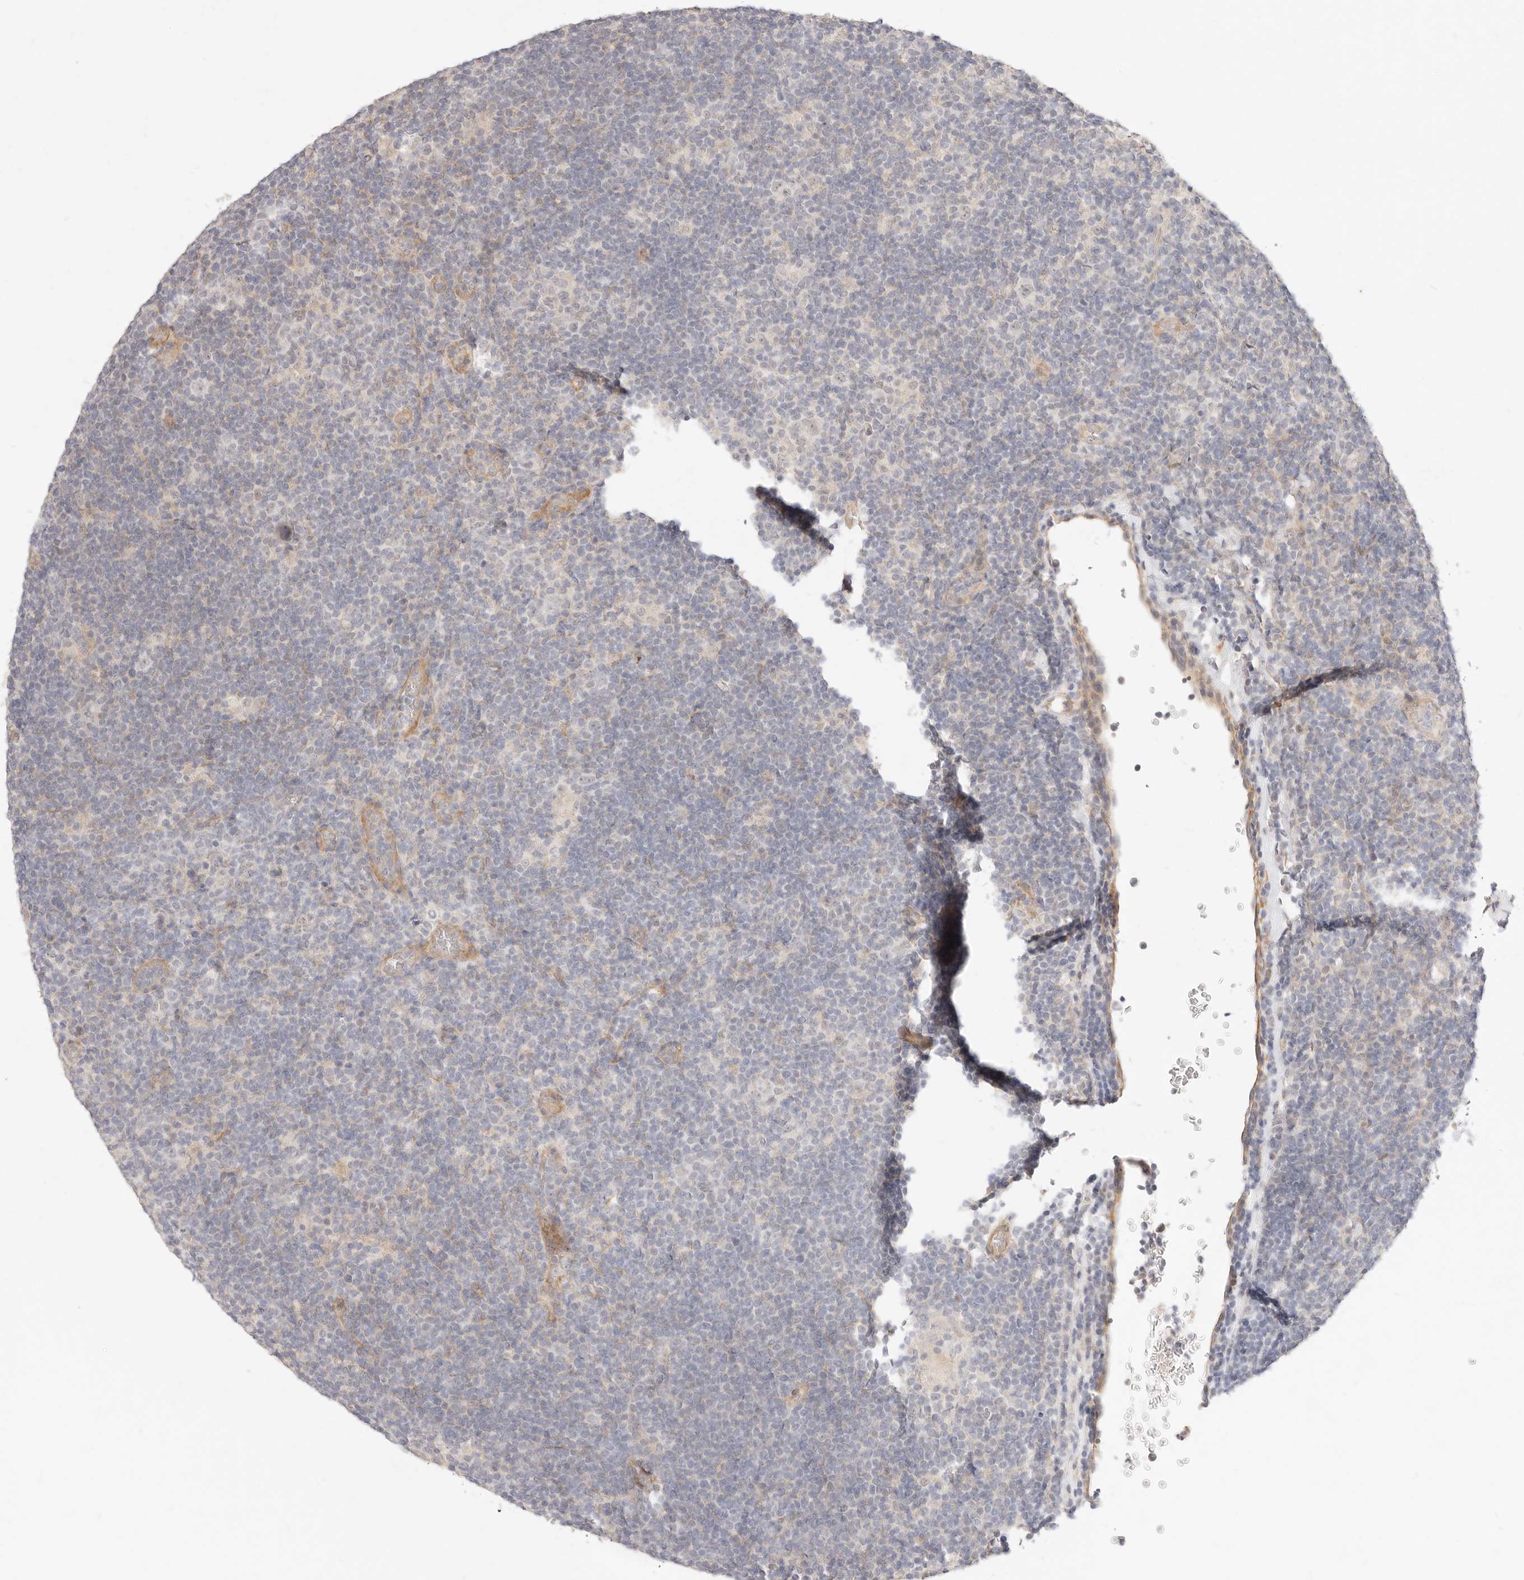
{"staining": {"intensity": "negative", "quantity": "none", "location": "none"}, "tissue": "lymphoma", "cell_type": "Tumor cells", "image_type": "cancer", "snomed": [{"axis": "morphology", "description": "Hodgkin's disease, NOS"}, {"axis": "topography", "description": "Lymph node"}], "caption": "Tumor cells are negative for brown protein staining in lymphoma. (Brightfield microscopy of DAB (3,3'-diaminobenzidine) immunohistochemistry at high magnification).", "gene": "UBXN10", "patient": {"sex": "female", "age": 57}}